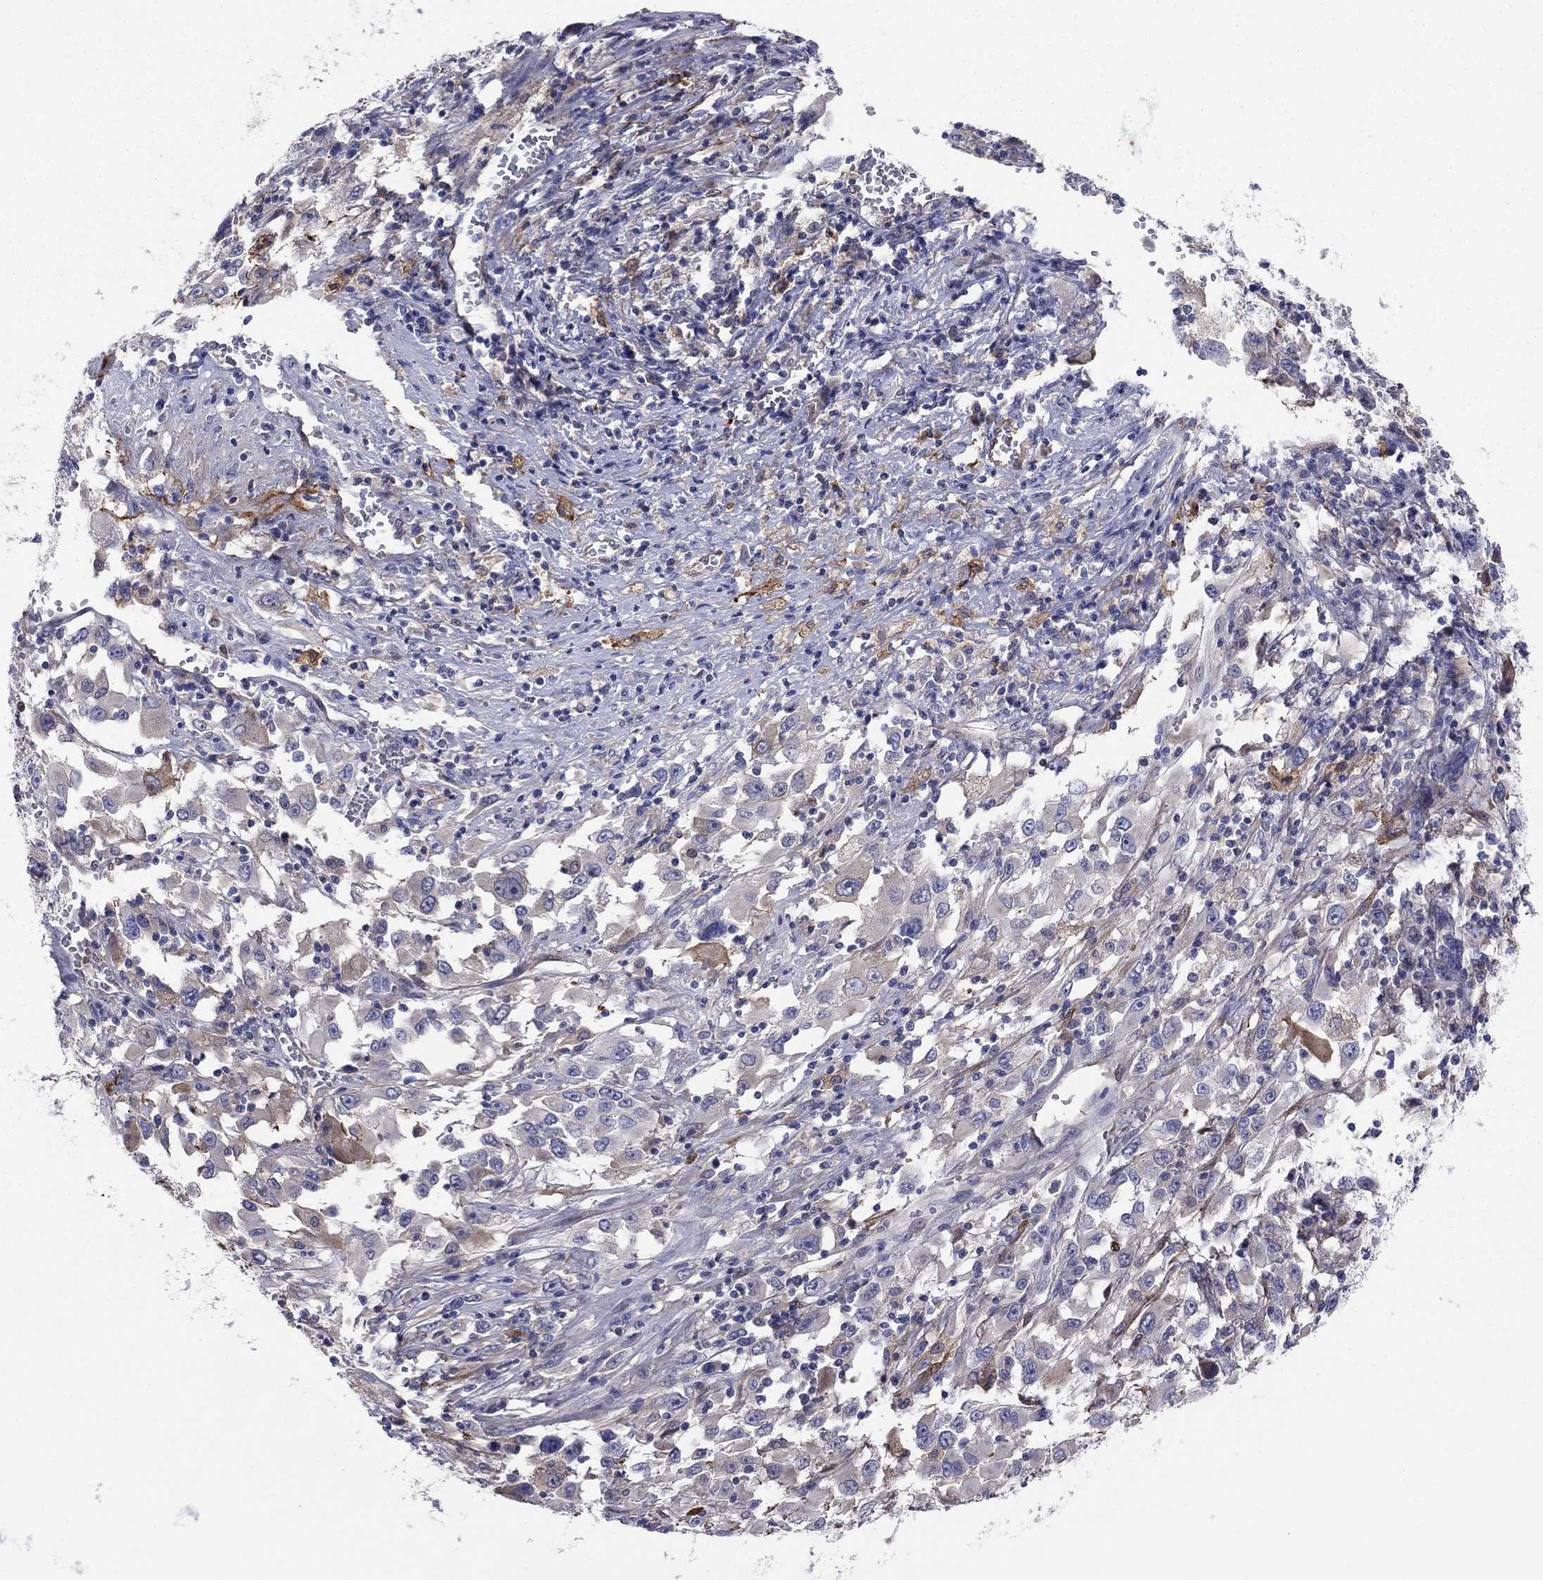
{"staining": {"intensity": "negative", "quantity": "none", "location": "none"}, "tissue": "melanoma", "cell_type": "Tumor cells", "image_type": "cancer", "snomed": [{"axis": "morphology", "description": "Malignant melanoma, Metastatic site"}, {"axis": "topography", "description": "Soft tissue"}], "caption": "Immunohistochemistry image of human malignant melanoma (metastatic site) stained for a protein (brown), which exhibits no expression in tumor cells.", "gene": "EMP2", "patient": {"sex": "male", "age": 50}}